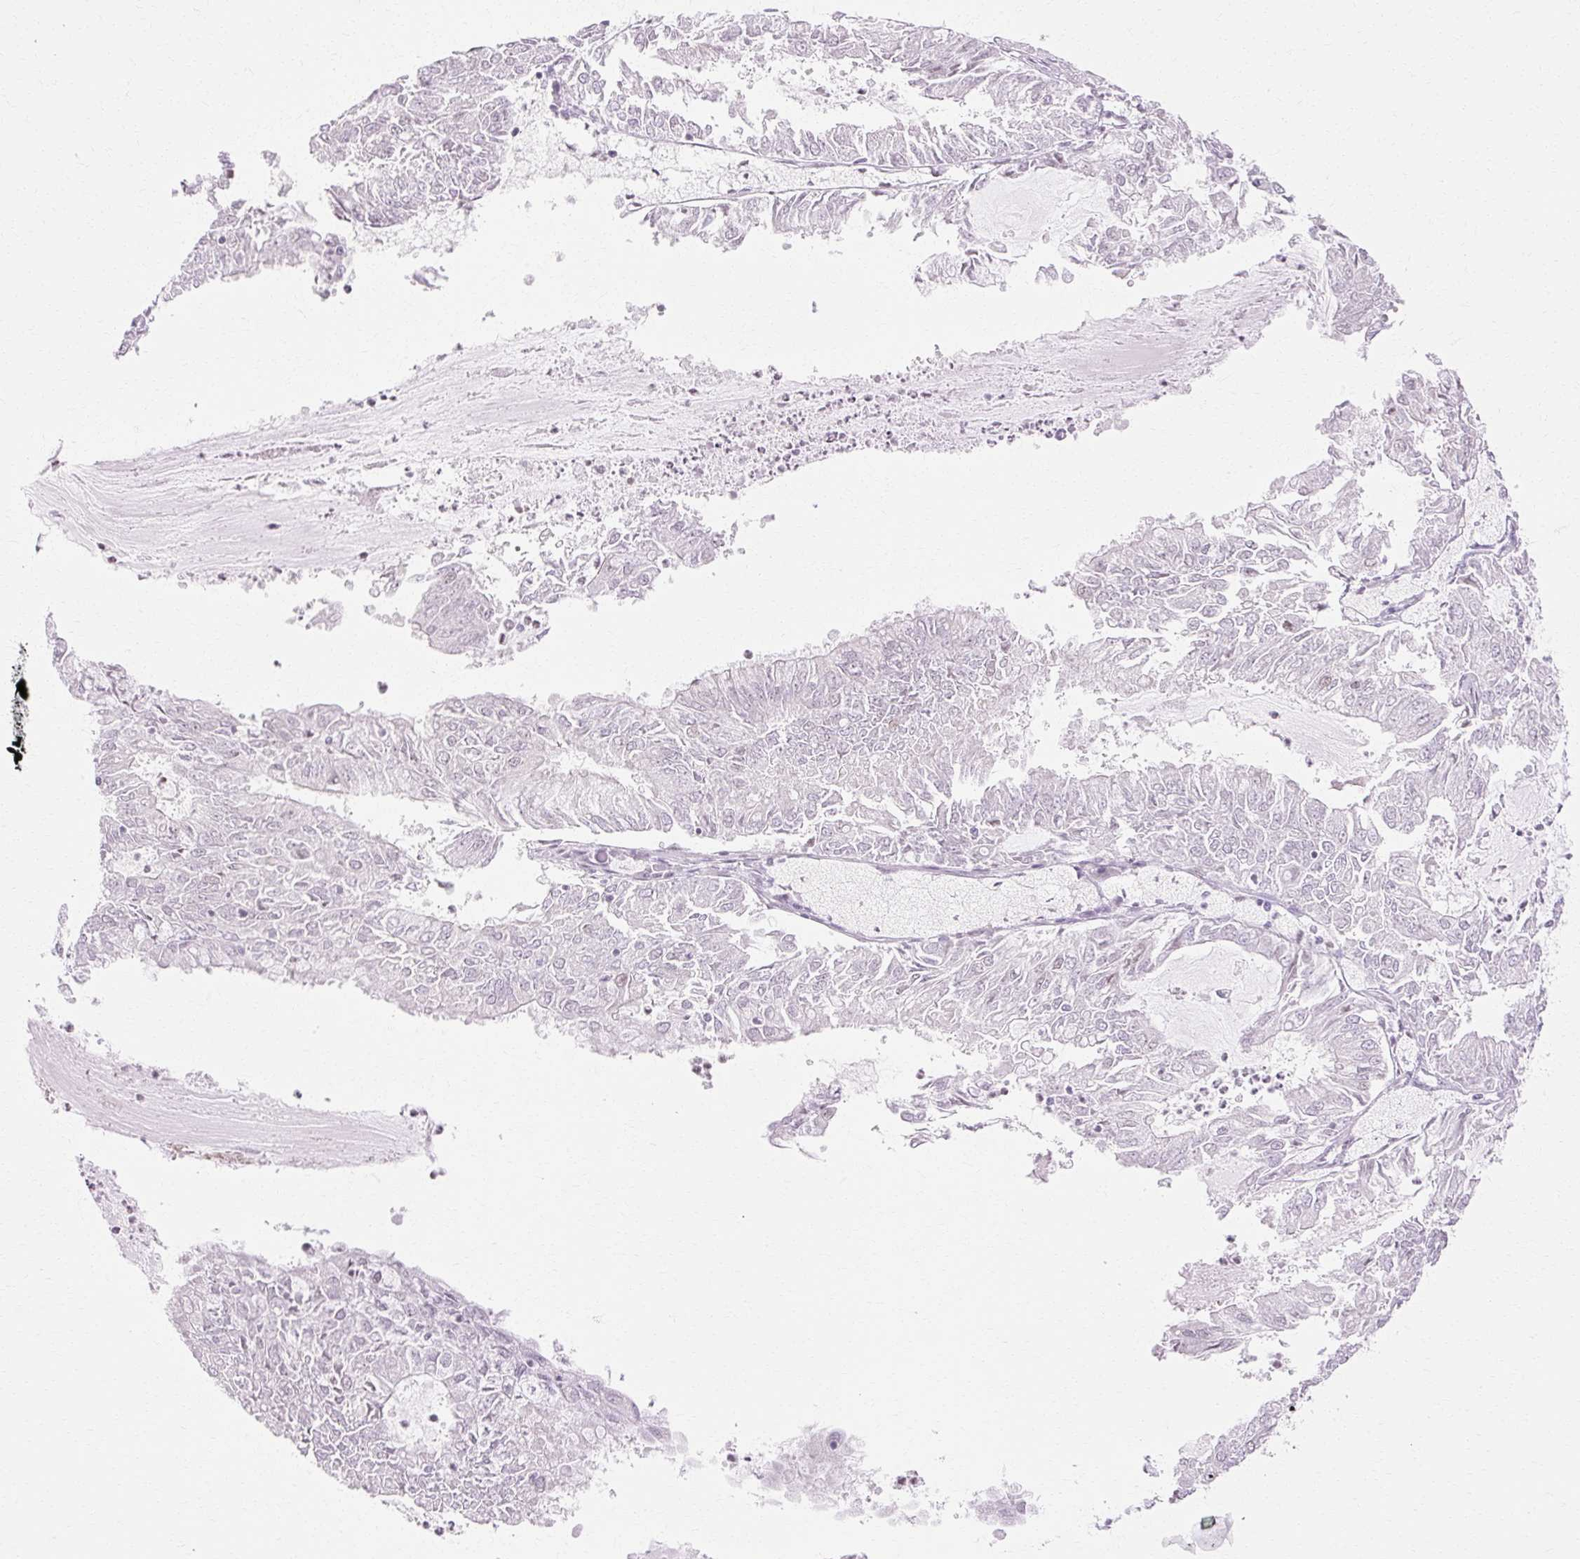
{"staining": {"intensity": "negative", "quantity": "none", "location": "none"}, "tissue": "endometrial cancer", "cell_type": "Tumor cells", "image_type": "cancer", "snomed": [{"axis": "morphology", "description": "Adenocarcinoma, NOS"}, {"axis": "topography", "description": "Endometrium"}], "caption": "Immunohistochemistry (IHC) of endometrial adenocarcinoma reveals no positivity in tumor cells. Brightfield microscopy of immunohistochemistry (IHC) stained with DAB (brown) and hematoxylin (blue), captured at high magnification.", "gene": "C3orf49", "patient": {"sex": "female", "age": 57}}